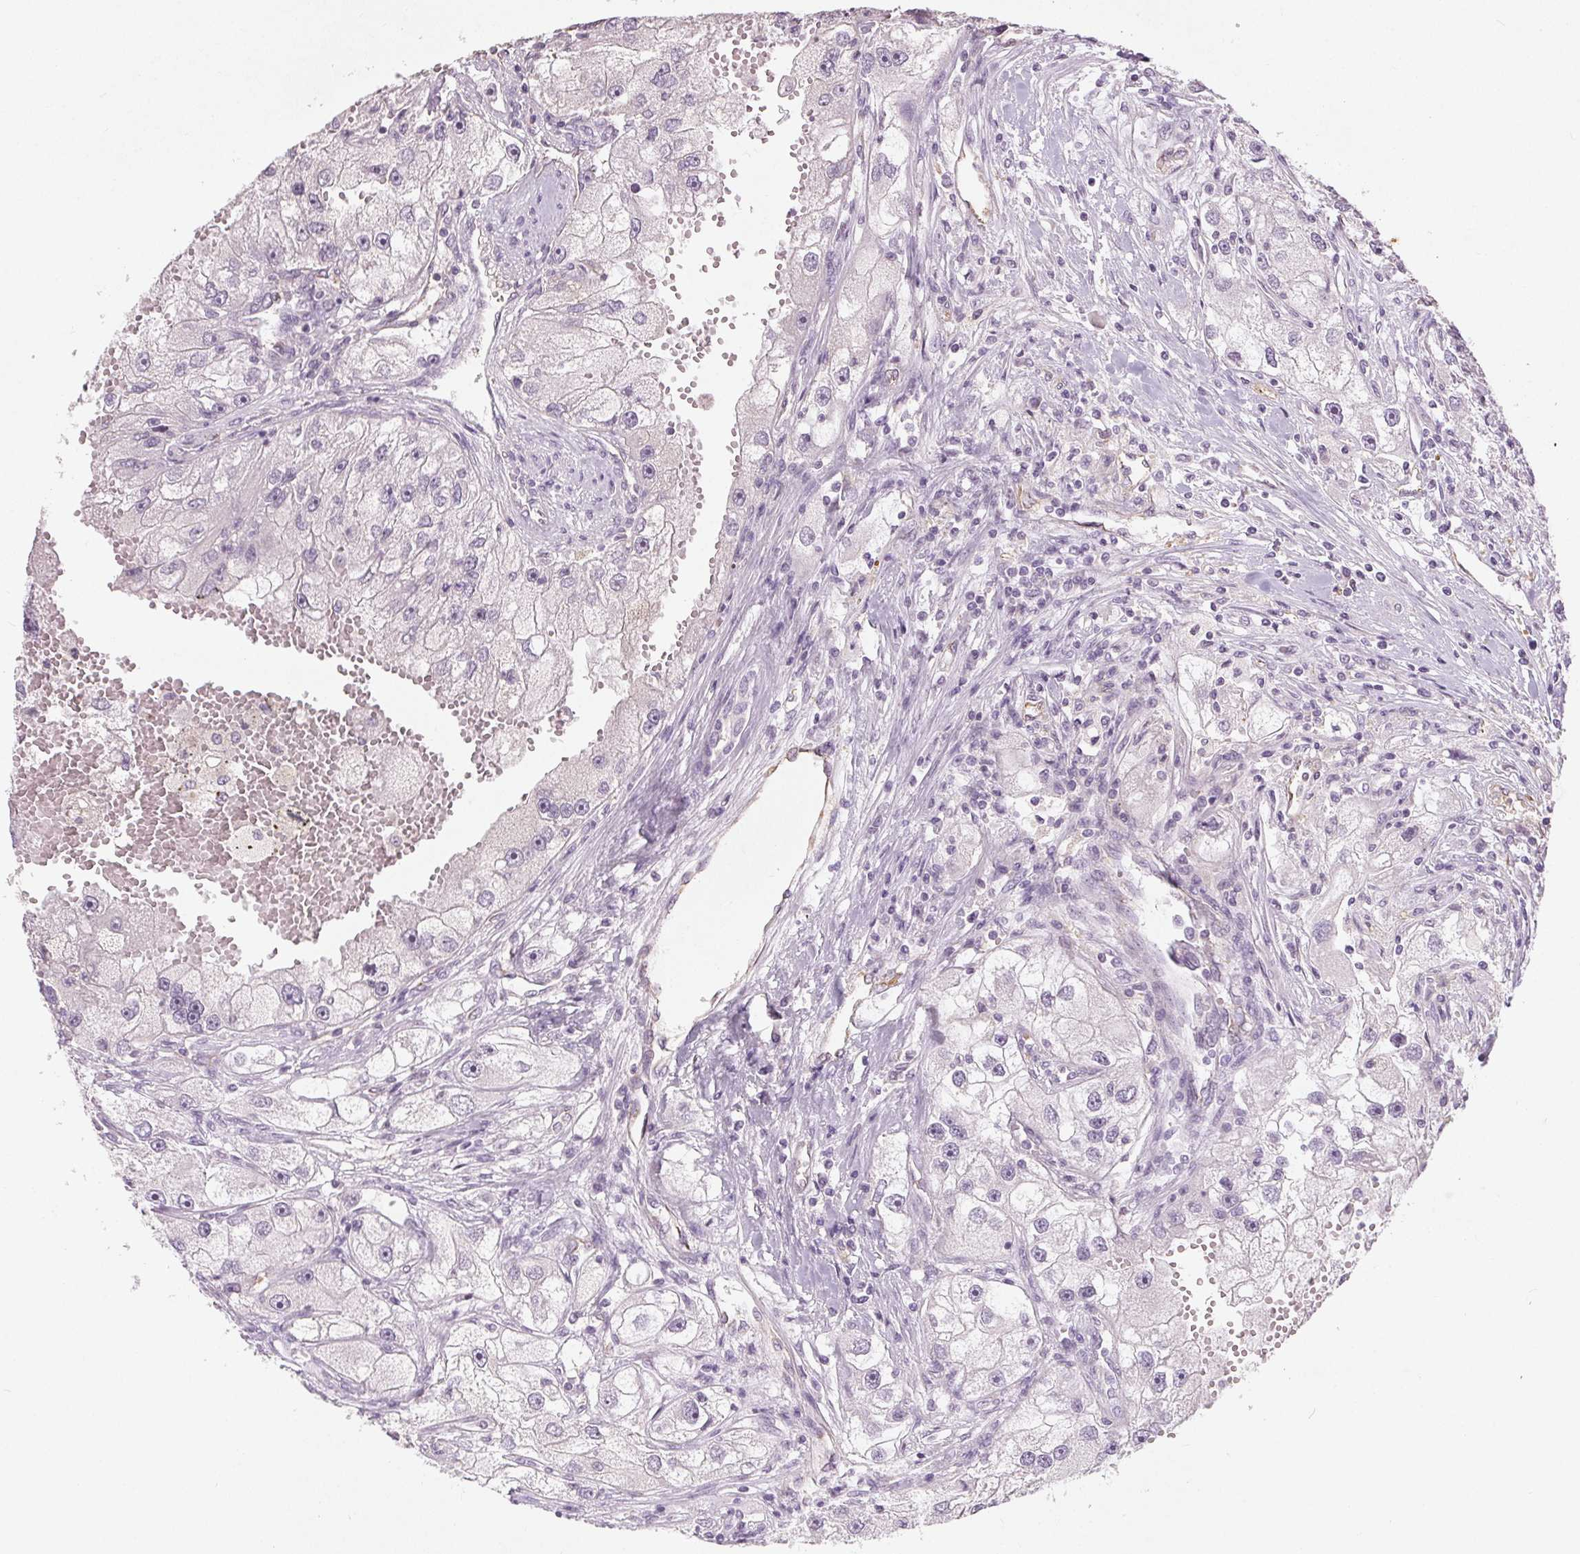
{"staining": {"intensity": "negative", "quantity": "none", "location": "none"}, "tissue": "renal cancer", "cell_type": "Tumor cells", "image_type": "cancer", "snomed": [{"axis": "morphology", "description": "Adenocarcinoma, NOS"}, {"axis": "topography", "description": "Kidney"}], "caption": "There is no significant expression in tumor cells of renal adenocarcinoma.", "gene": "CLTRN", "patient": {"sex": "male", "age": 63}}